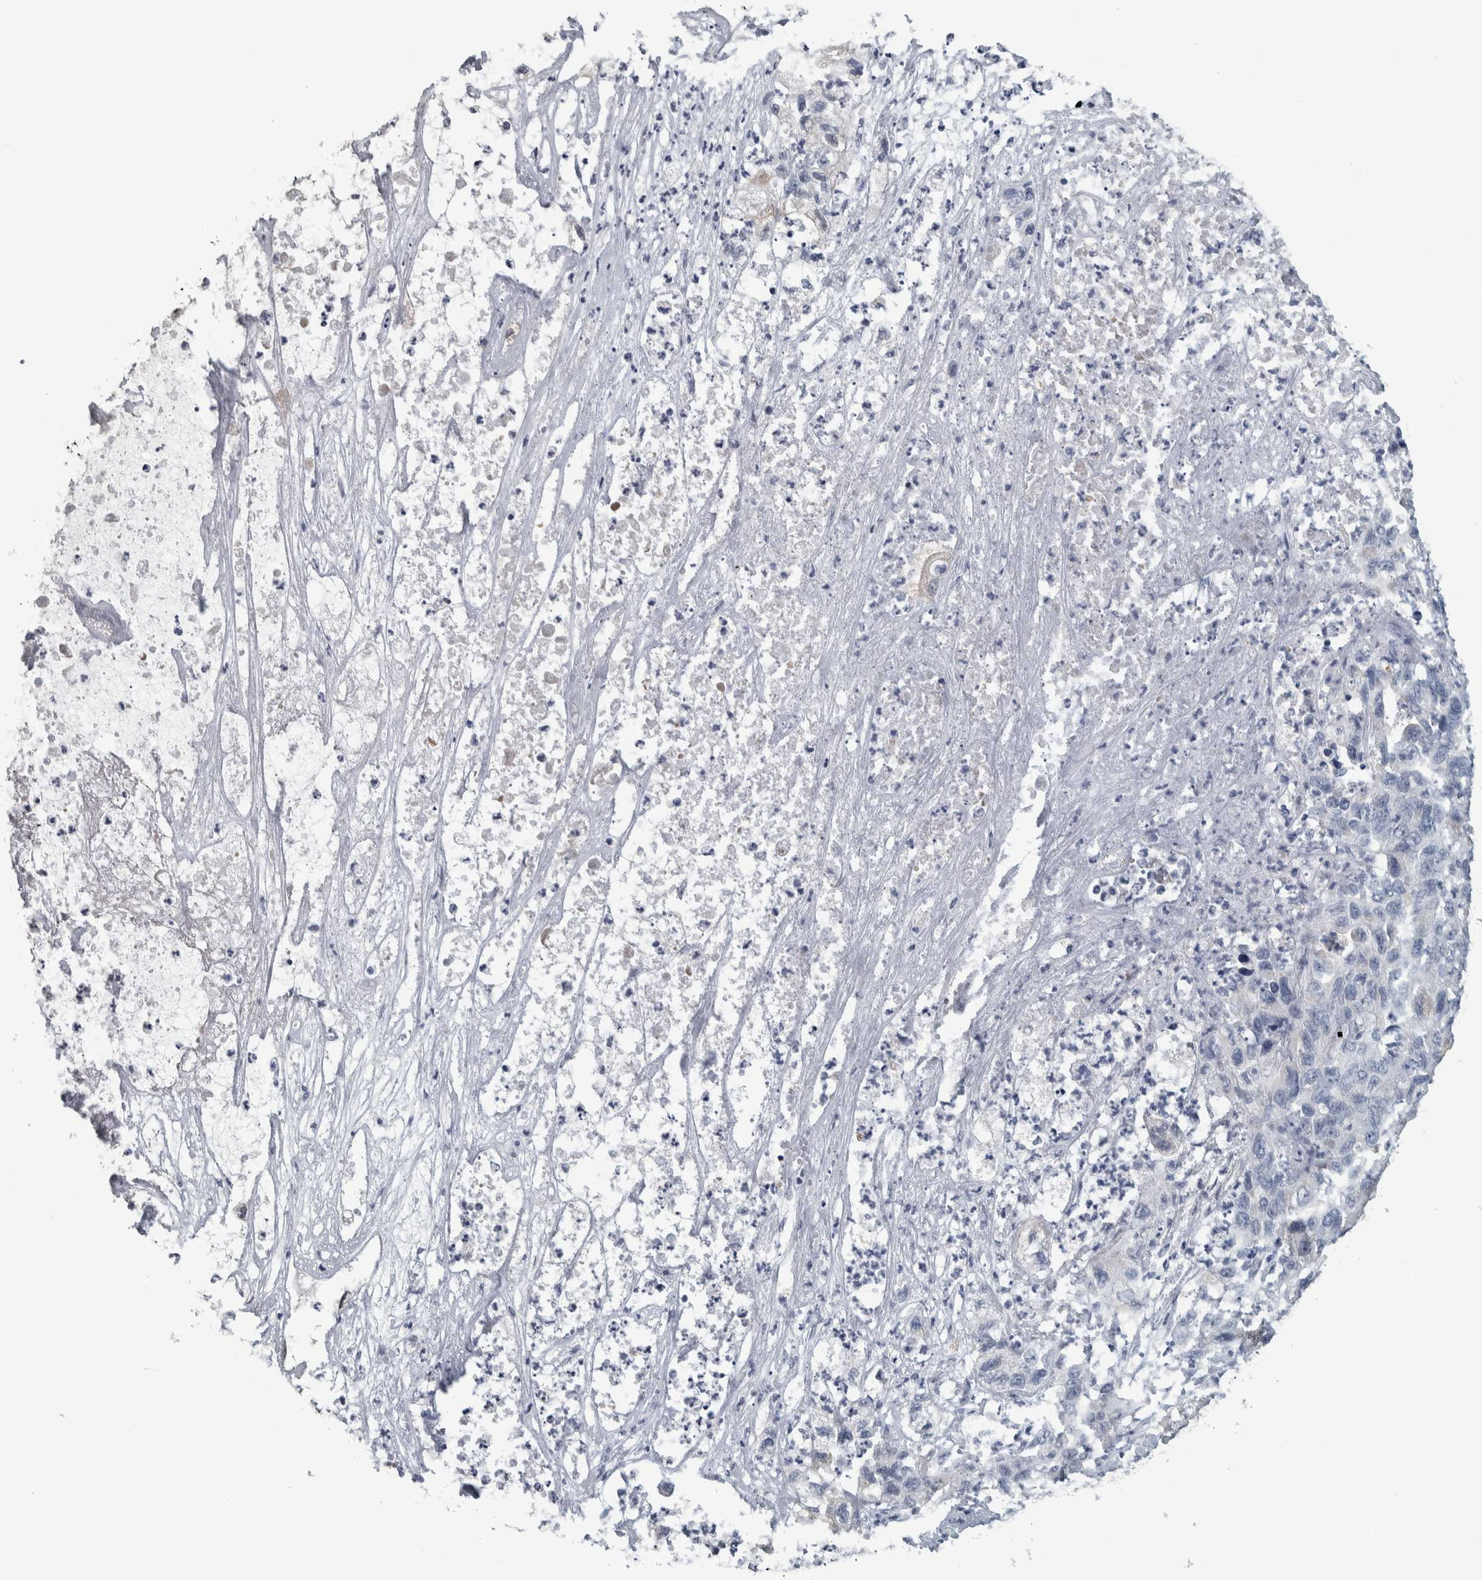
{"staining": {"intensity": "negative", "quantity": "none", "location": "none"}, "tissue": "pancreatic cancer", "cell_type": "Tumor cells", "image_type": "cancer", "snomed": [{"axis": "morphology", "description": "Adenocarcinoma, NOS"}, {"axis": "topography", "description": "Pancreas"}], "caption": "A histopathology image of pancreatic adenocarcinoma stained for a protein demonstrates no brown staining in tumor cells. Brightfield microscopy of IHC stained with DAB (3,3'-diaminobenzidine) (brown) and hematoxylin (blue), captured at high magnification.", "gene": "CAVIN4", "patient": {"sex": "female", "age": 78}}